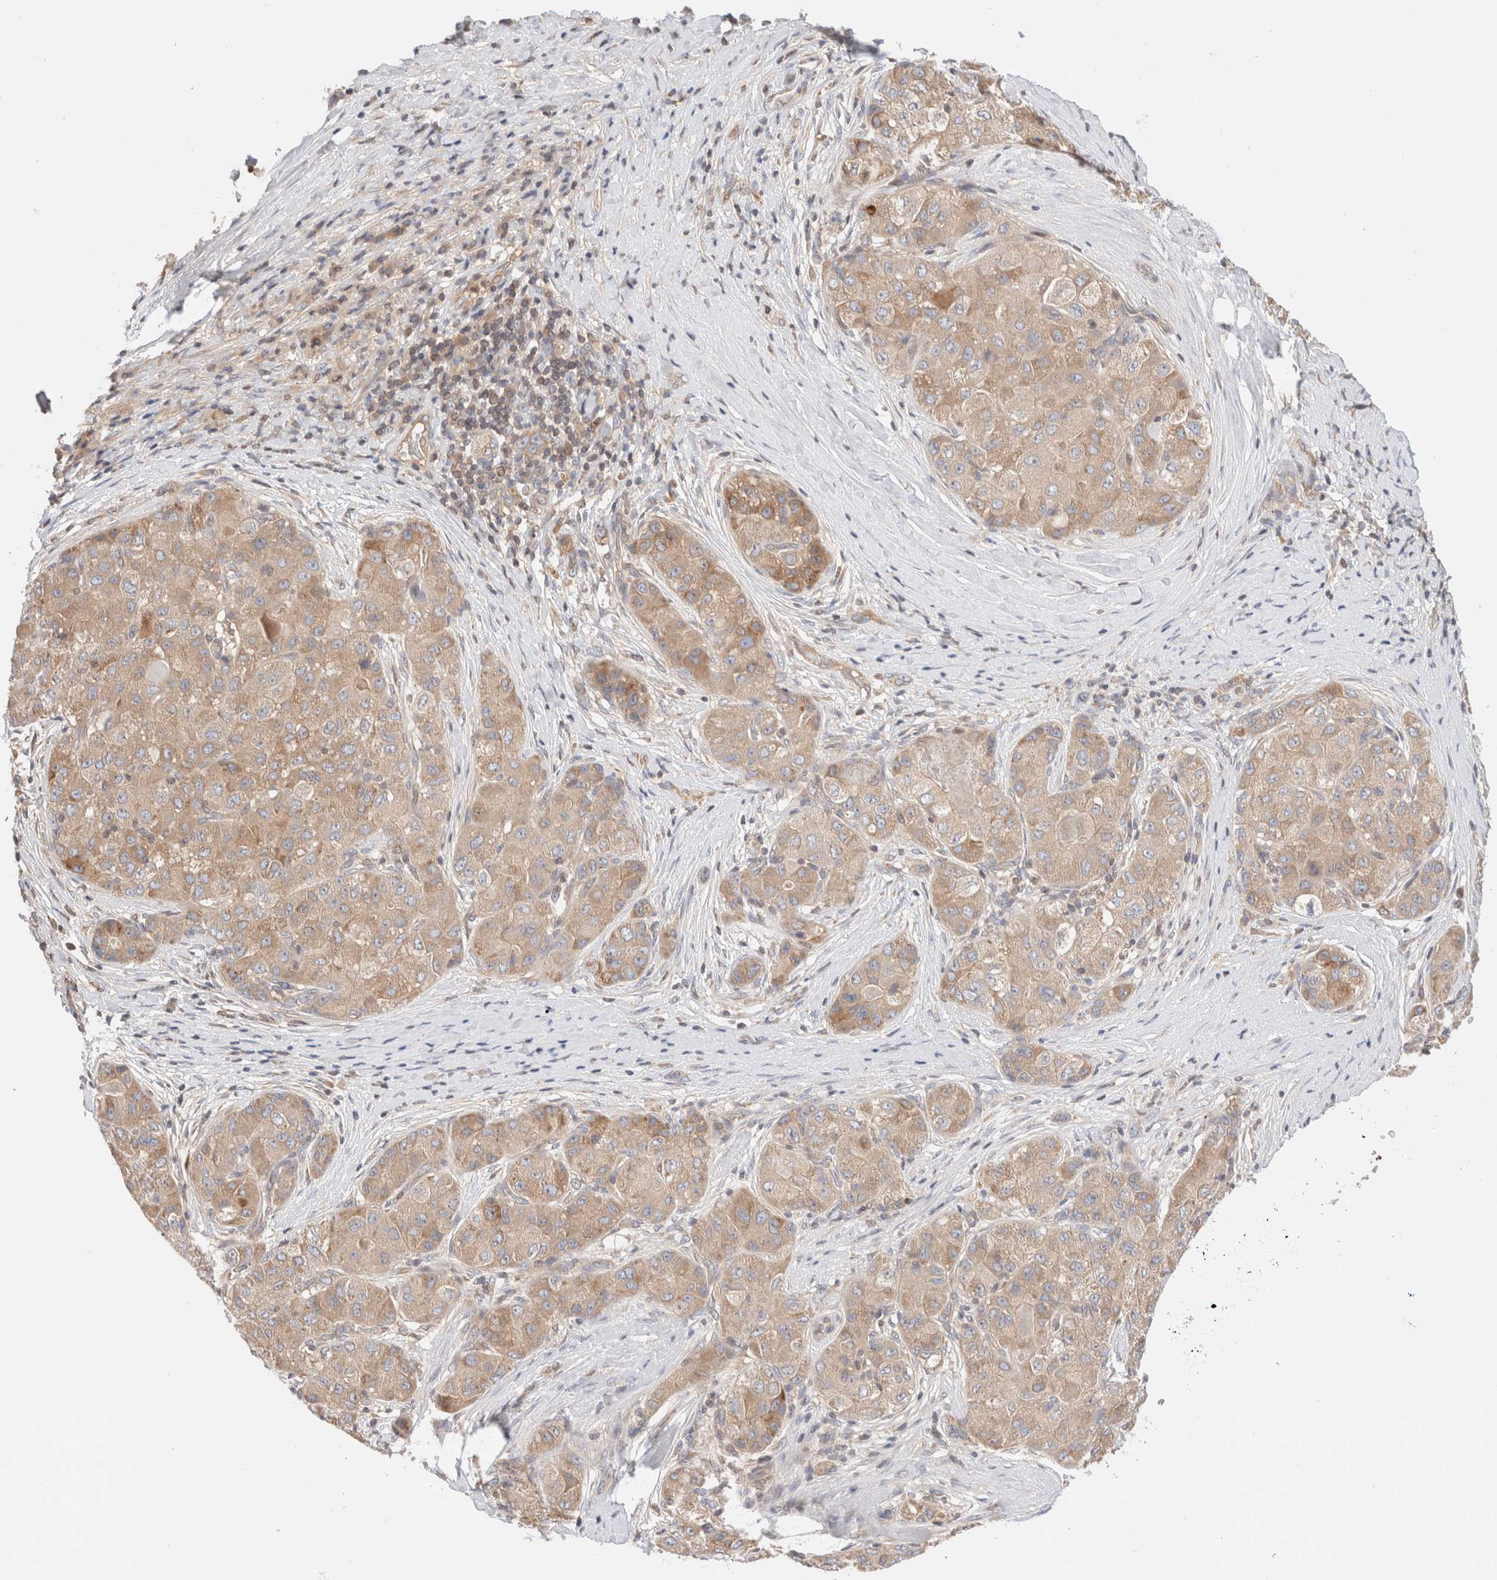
{"staining": {"intensity": "weak", "quantity": ">75%", "location": "cytoplasmic/membranous"}, "tissue": "liver cancer", "cell_type": "Tumor cells", "image_type": "cancer", "snomed": [{"axis": "morphology", "description": "Carcinoma, Hepatocellular, NOS"}, {"axis": "topography", "description": "Liver"}], "caption": "Immunohistochemical staining of human liver hepatocellular carcinoma exhibits low levels of weak cytoplasmic/membranous protein expression in about >75% of tumor cells.", "gene": "SIKE1", "patient": {"sex": "male", "age": 80}}